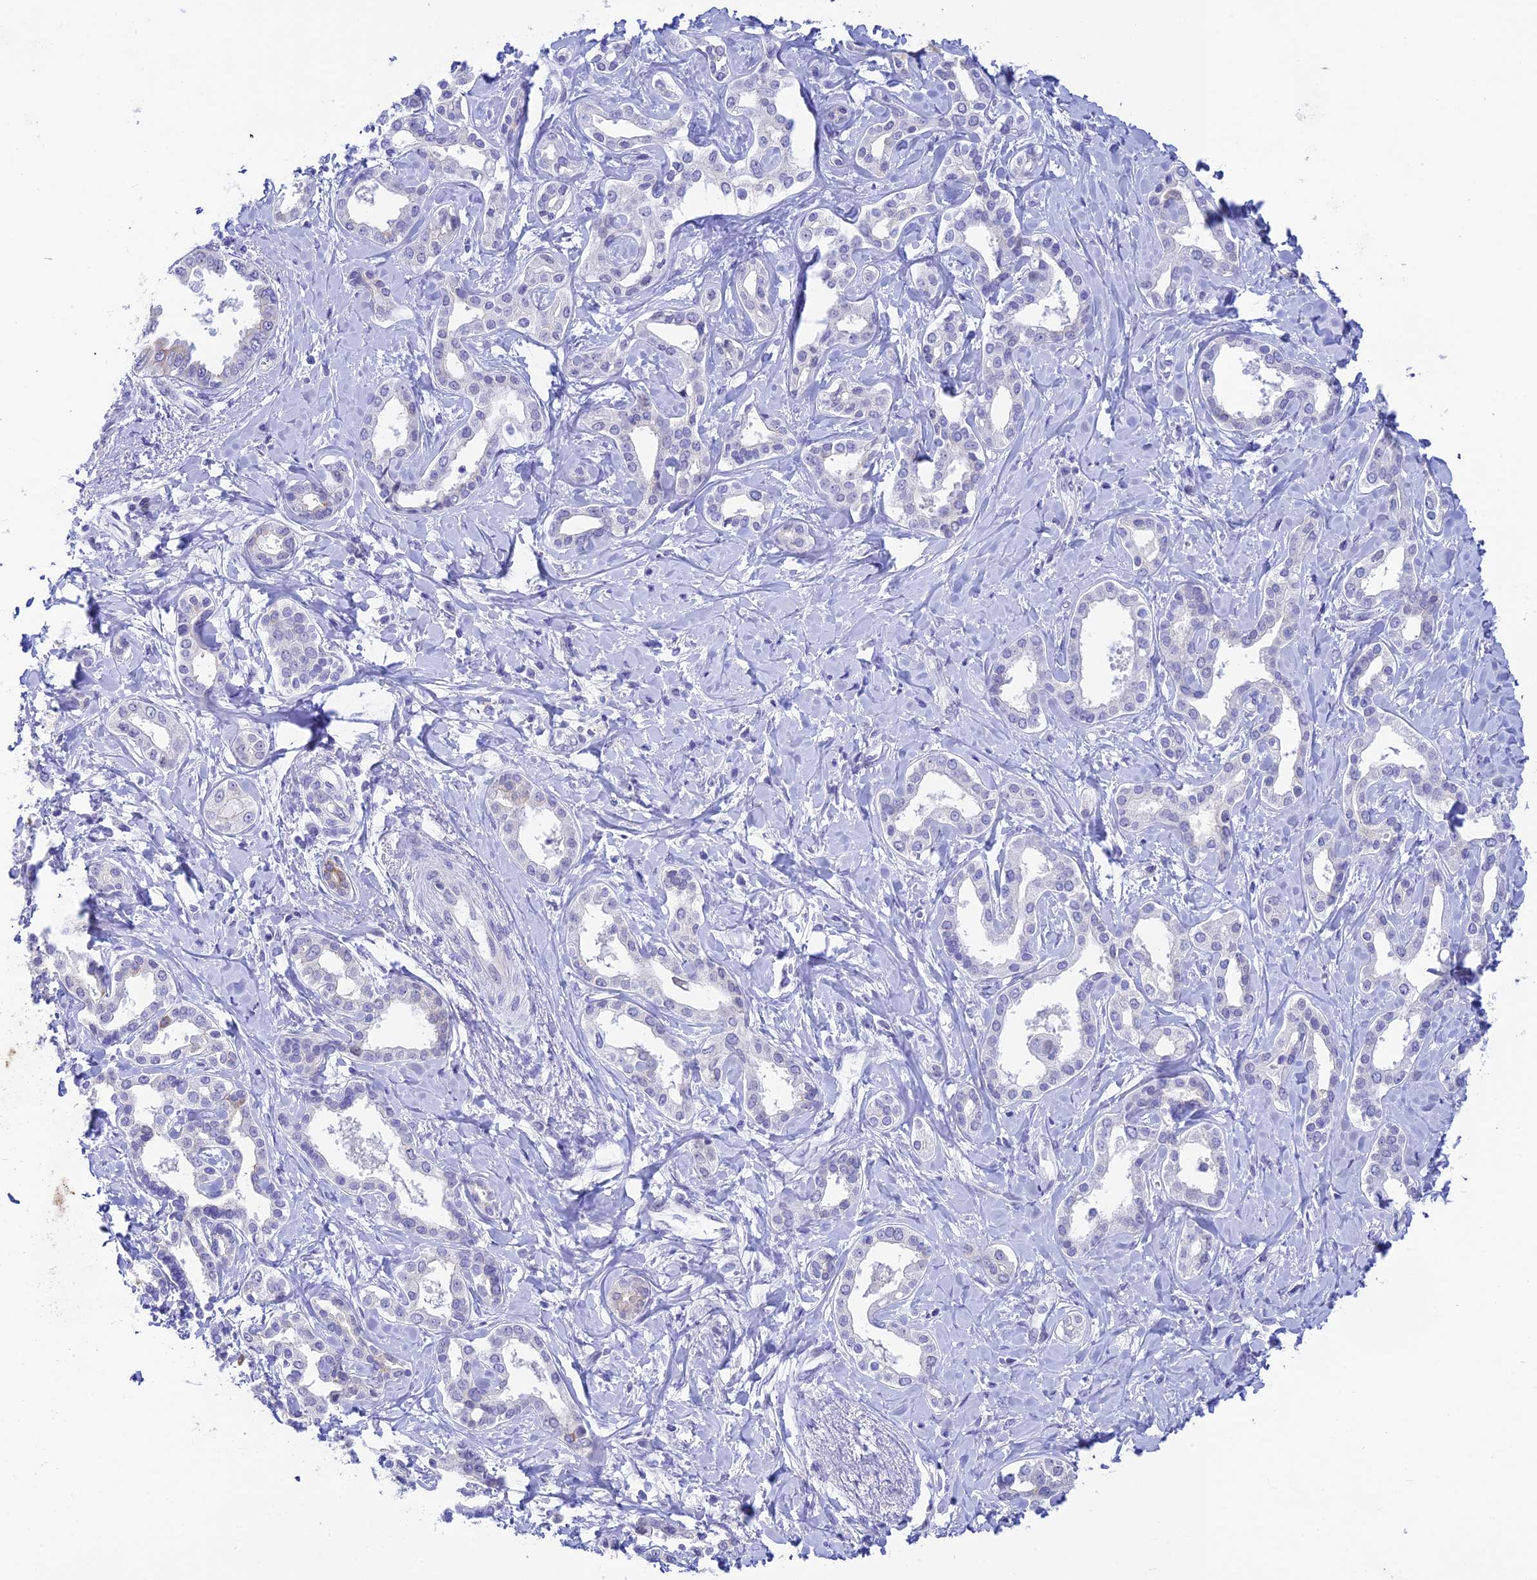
{"staining": {"intensity": "negative", "quantity": "none", "location": "none"}, "tissue": "liver cancer", "cell_type": "Tumor cells", "image_type": "cancer", "snomed": [{"axis": "morphology", "description": "Cholangiocarcinoma"}, {"axis": "topography", "description": "Liver"}], "caption": "An immunohistochemistry (IHC) image of liver cholangiocarcinoma is shown. There is no staining in tumor cells of liver cholangiocarcinoma.", "gene": "RASGEF1B", "patient": {"sex": "female", "age": 77}}